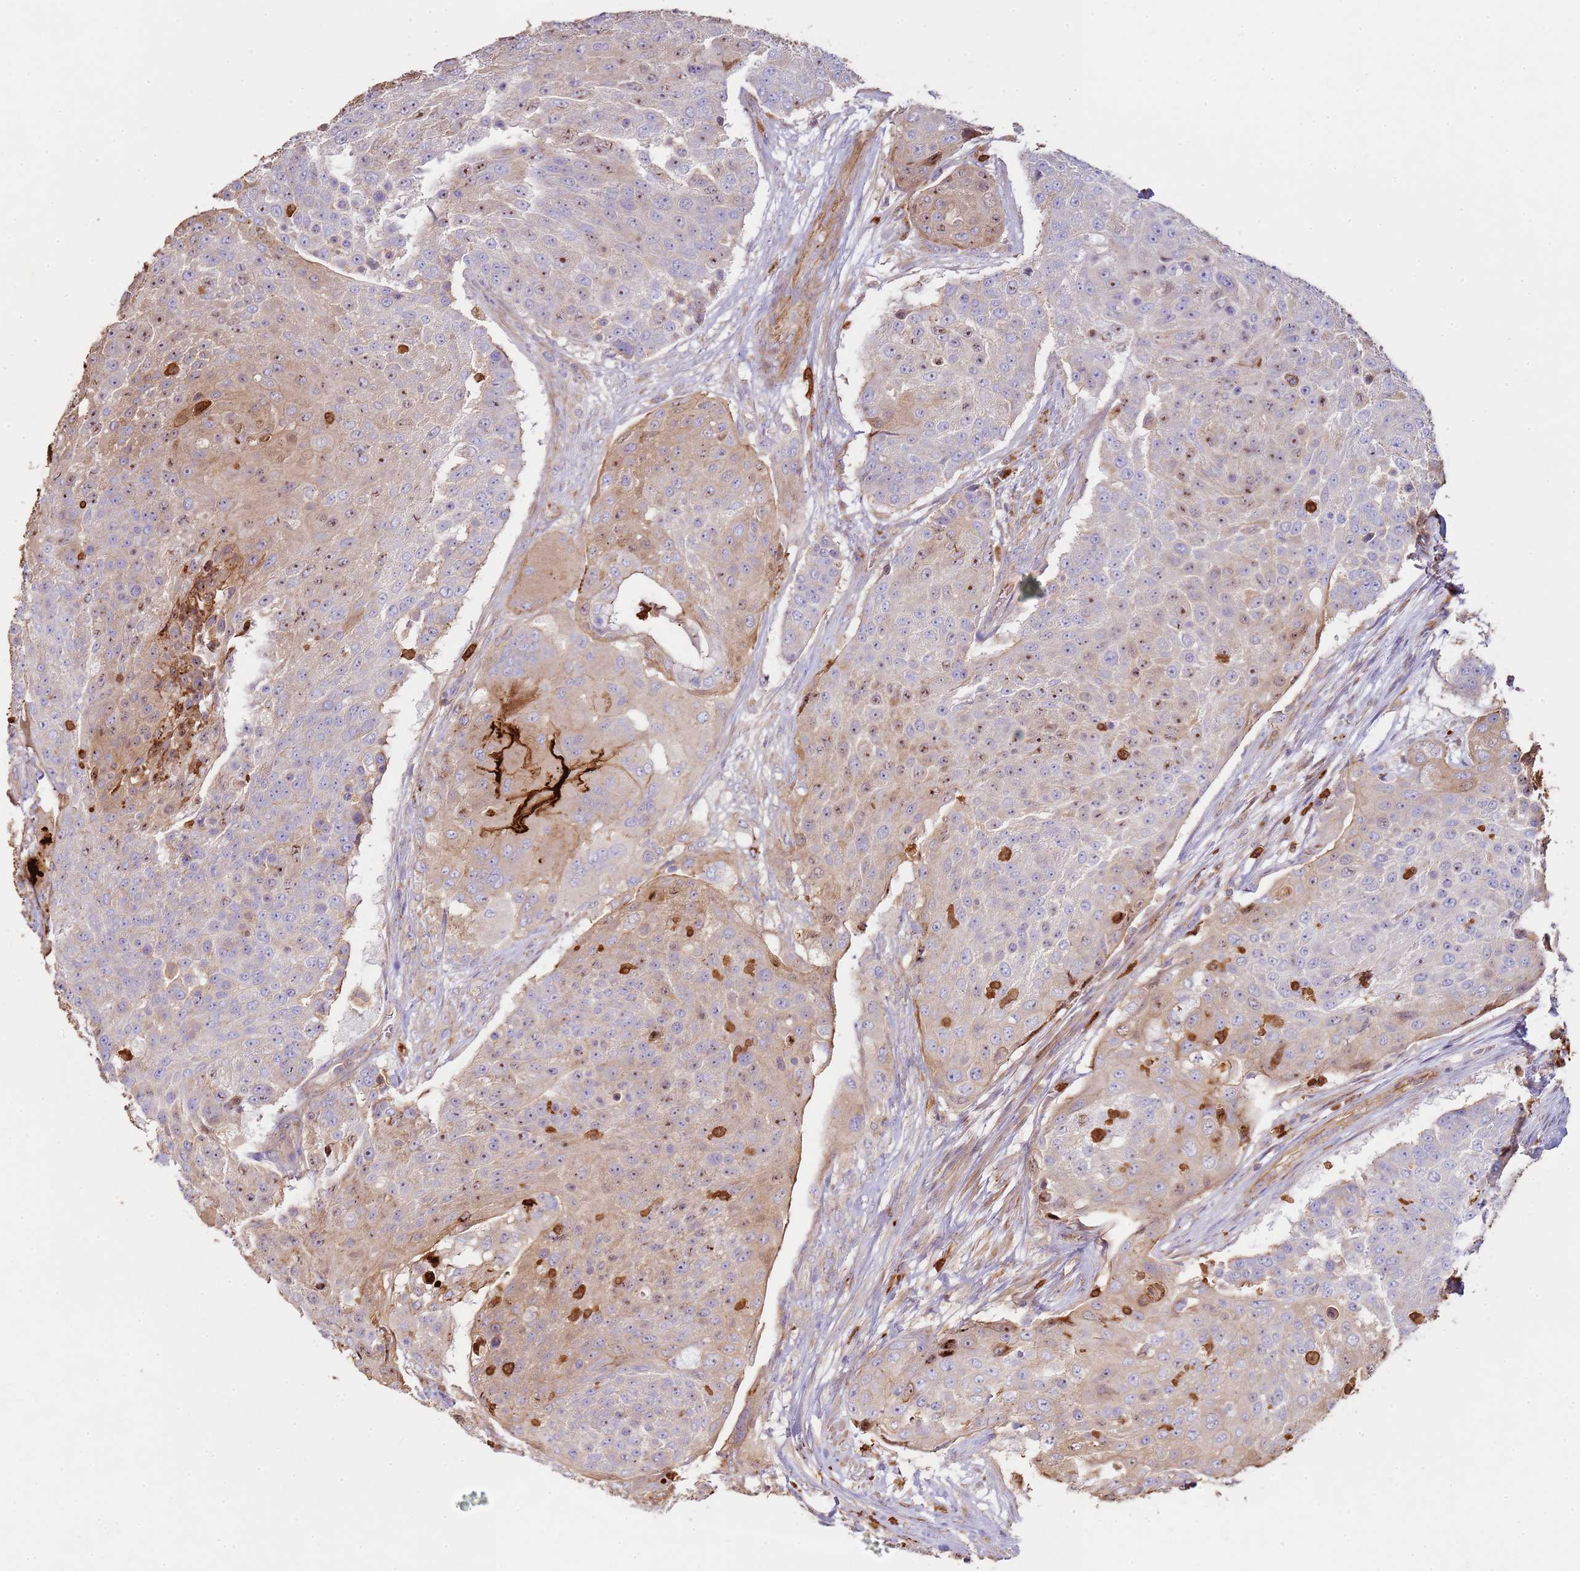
{"staining": {"intensity": "moderate", "quantity": "<25%", "location": "cytoplasmic/membranous,nuclear"}, "tissue": "urothelial cancer", "cell_type": "Tumor cells", "image_type": "cancer", "snomed": [{"axis": "morphology", "description": "Urothelial carcinoma, High grade"}, {"axis": "topography", "description": "Urinary bladder"}], "caption": "High-grade urothelial carcinoma stained with a protein marker shows moderate staining in tumor cells.", "gene": "NDUFAF4", "patient": {"sex": "female", "age": 63}}